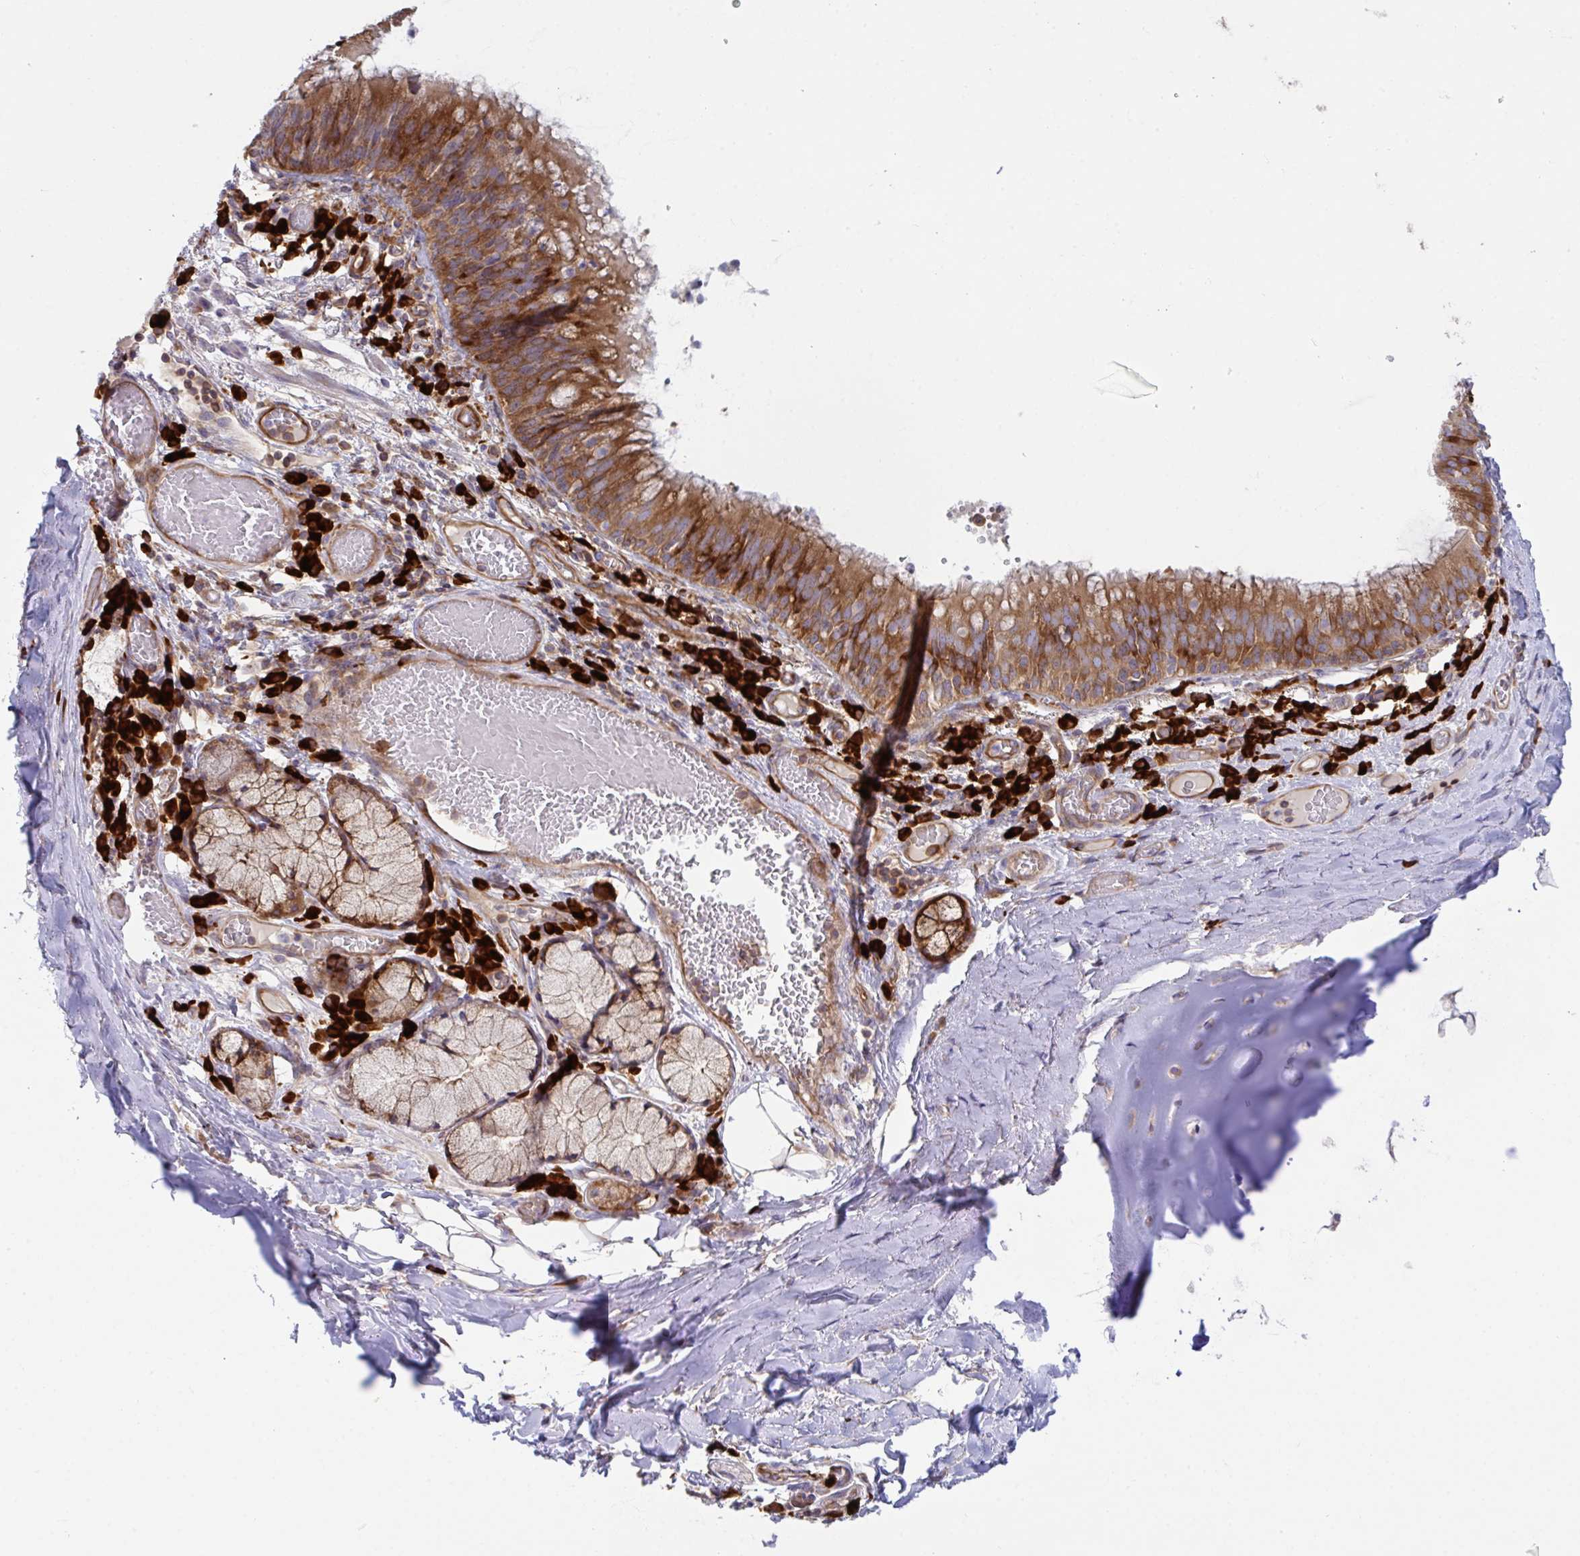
{"staining": {"intensity": "weak", "quantity": "25%-75%", "location": "cytoplasmic/membranous"}, "tissue": "adipose tissue", "cell_type": "Adipocytes", "image_type": "normal", "snomed": [{"axis": "morphology", "description": "Normal tissue, NOS"}, {"axis": "topography", "description": "Cartilage tissue"}, {"axis": "topography", "description": "Bronchus"}], "caption": "IHC staining of unremarkable adipose tissue, which exhibits low levels of weak cytoplasmic/membranous staining in approximately 25%-75% of adipocytes indicating weak cytoplasmic/membranous protein staining. The staining was performed using DAB (3,3'-diaminobenzidine) (brown) for protein detection and nuclei were counterstained in hematoxylin (blue).", "gene": "YARS2", "patient": {"sex": "male", "age": 56}}